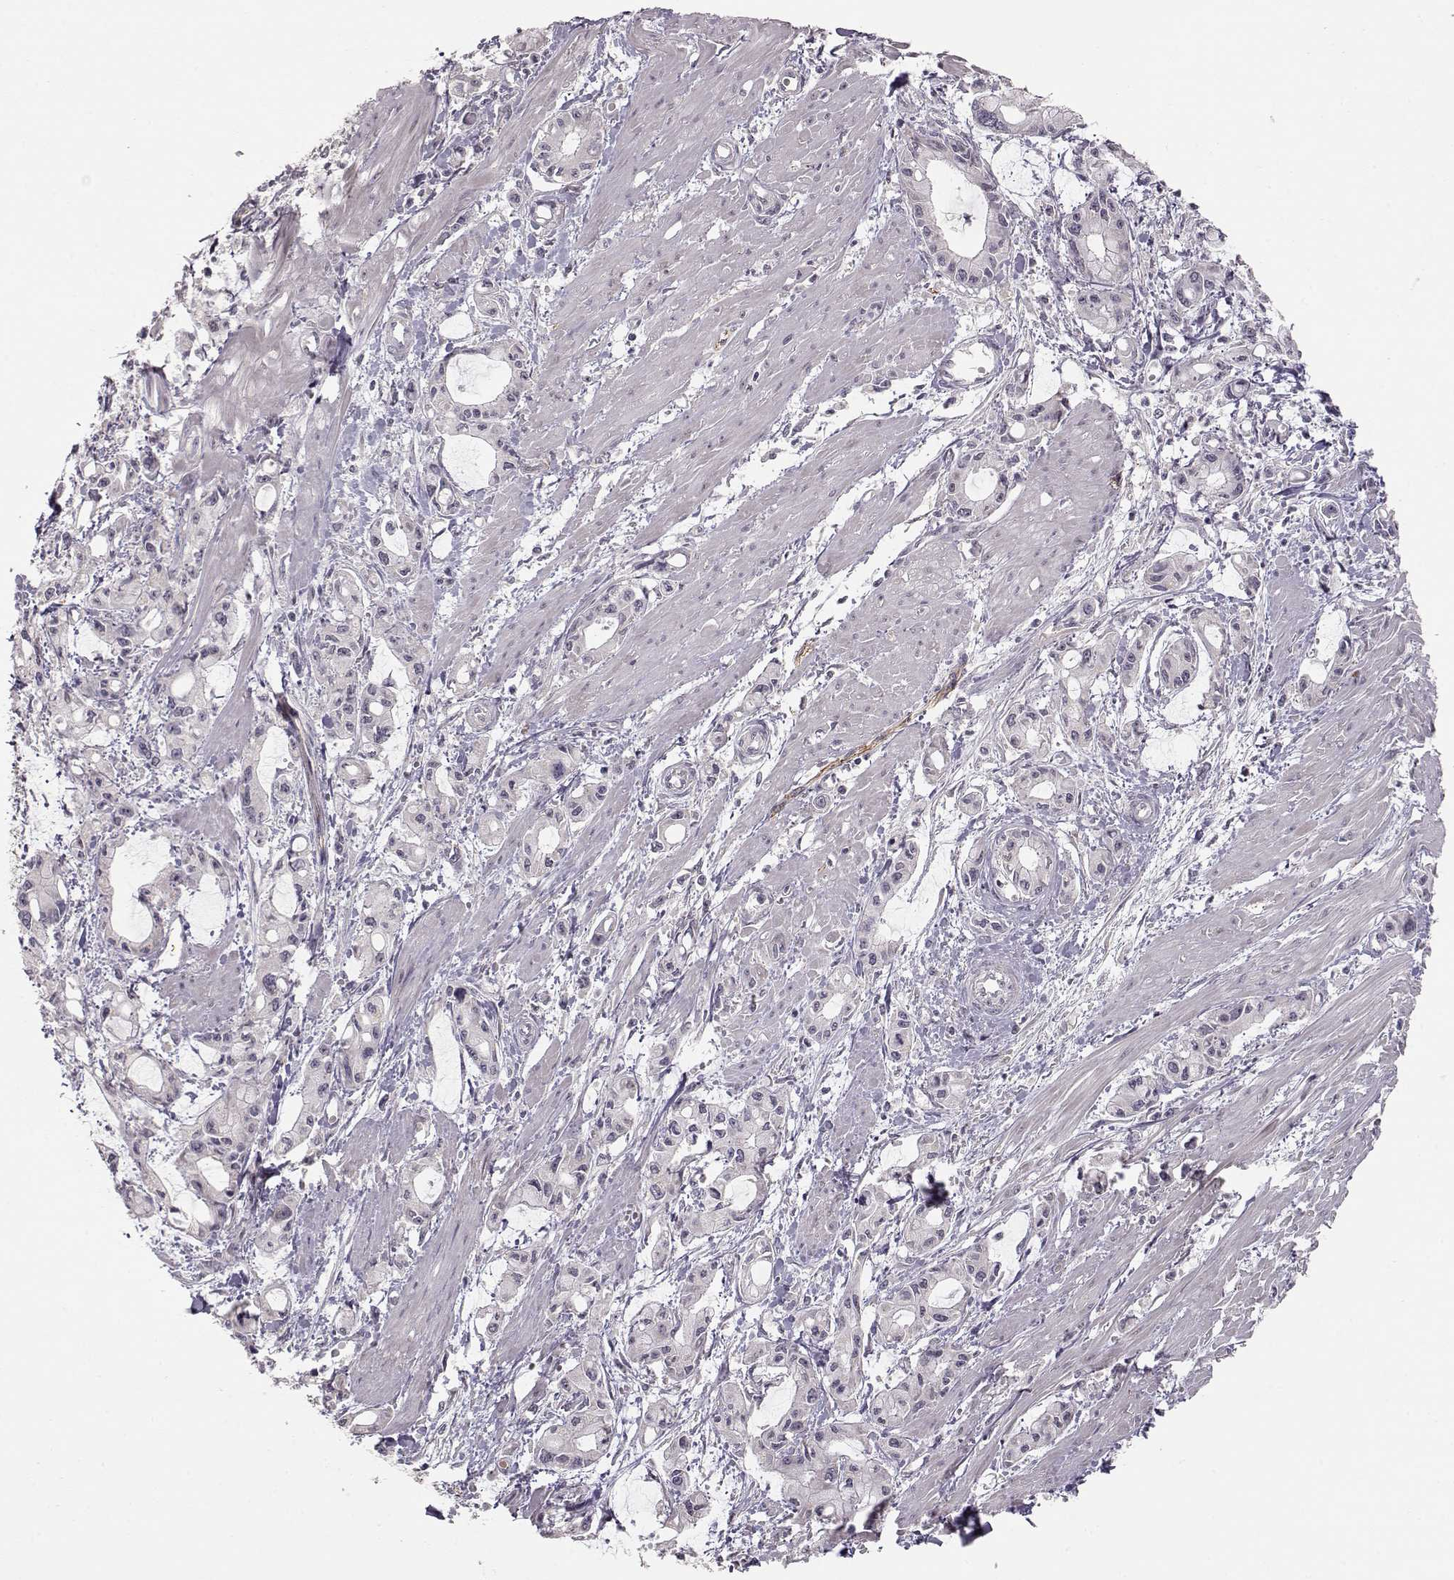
{"staining": {"intensity": "negative", "quantity": "none", "location": "none"}, "tissue": "pancreatic cancer", "cell_type": "Tumor cells", "image_type": "cancer", "snomed": [{"axis": "morphology", "description": "Adenocarcinoma, NOS"}, {"axis": "topography", "description": "Pancreas"}], "caption": "Immunohistochemistry histopathology image of pancreatic adenocarcinoma stained for a protein (brown), which reveals no positivity in tumor cells. (DAB immunohistochemistry (IHC) with hematoxylin counter stain).", "gene": "PNMT", "patient": {"sex": "male", "age": 48}}